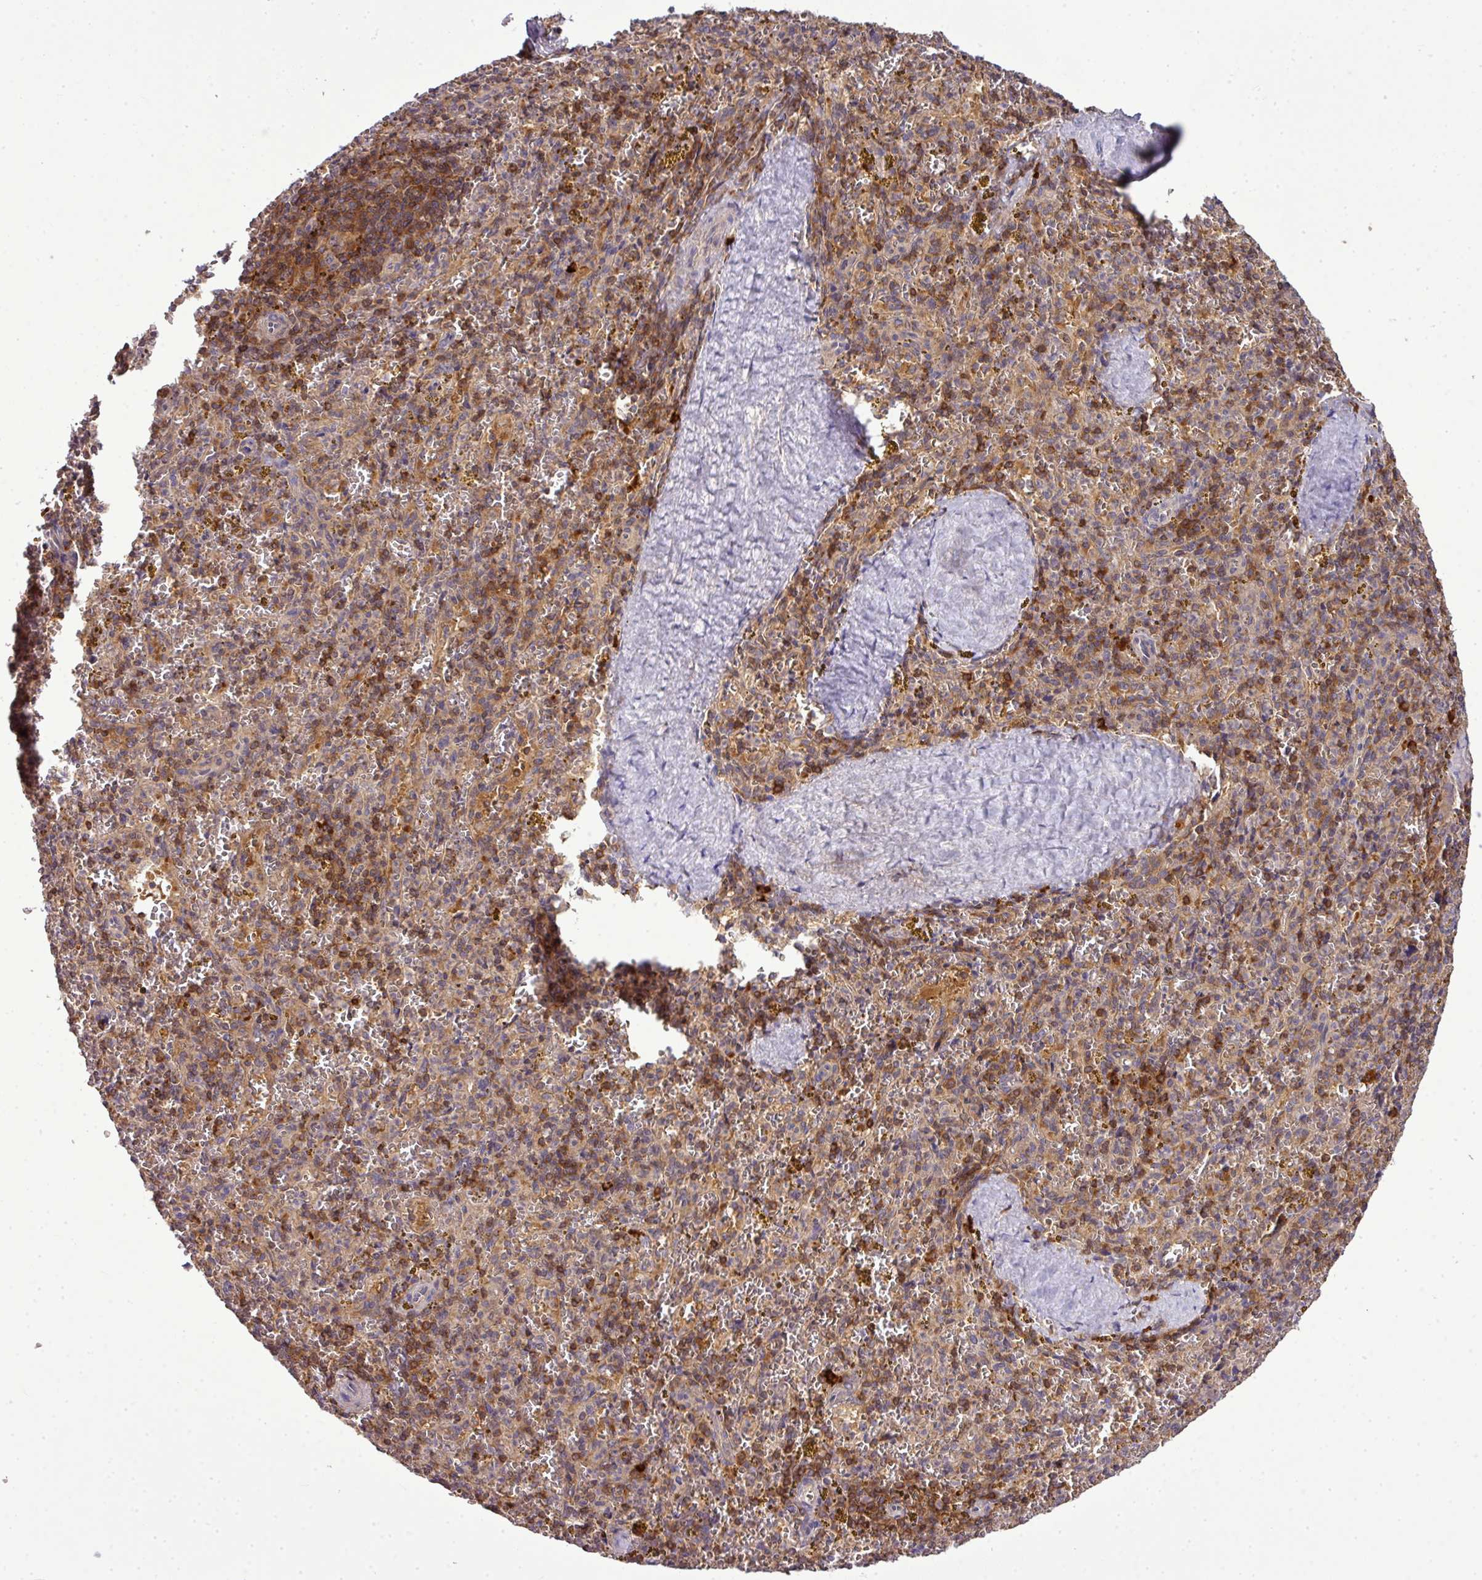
{"staining": {"intensity": "moderate", "quantity": "<25%", "location": "cytoplasmic/membranous"}, "tissue": "spleen", "cell_type": "Cells in red pulp", "image_type": "normal", "snomed": [{"axis": "morphology", "description": "Normal tissue, NOS"}, {"axis": "topography", "description": "Spleen"}], "caption": "This image reveals IHC staining of benign human spleen, with low moderate cytoplasmic/membranous positivity in about <25% of cells in red pulp.", "gene": "STAT5A", "patient": {"sex": "male", "age": 57}}